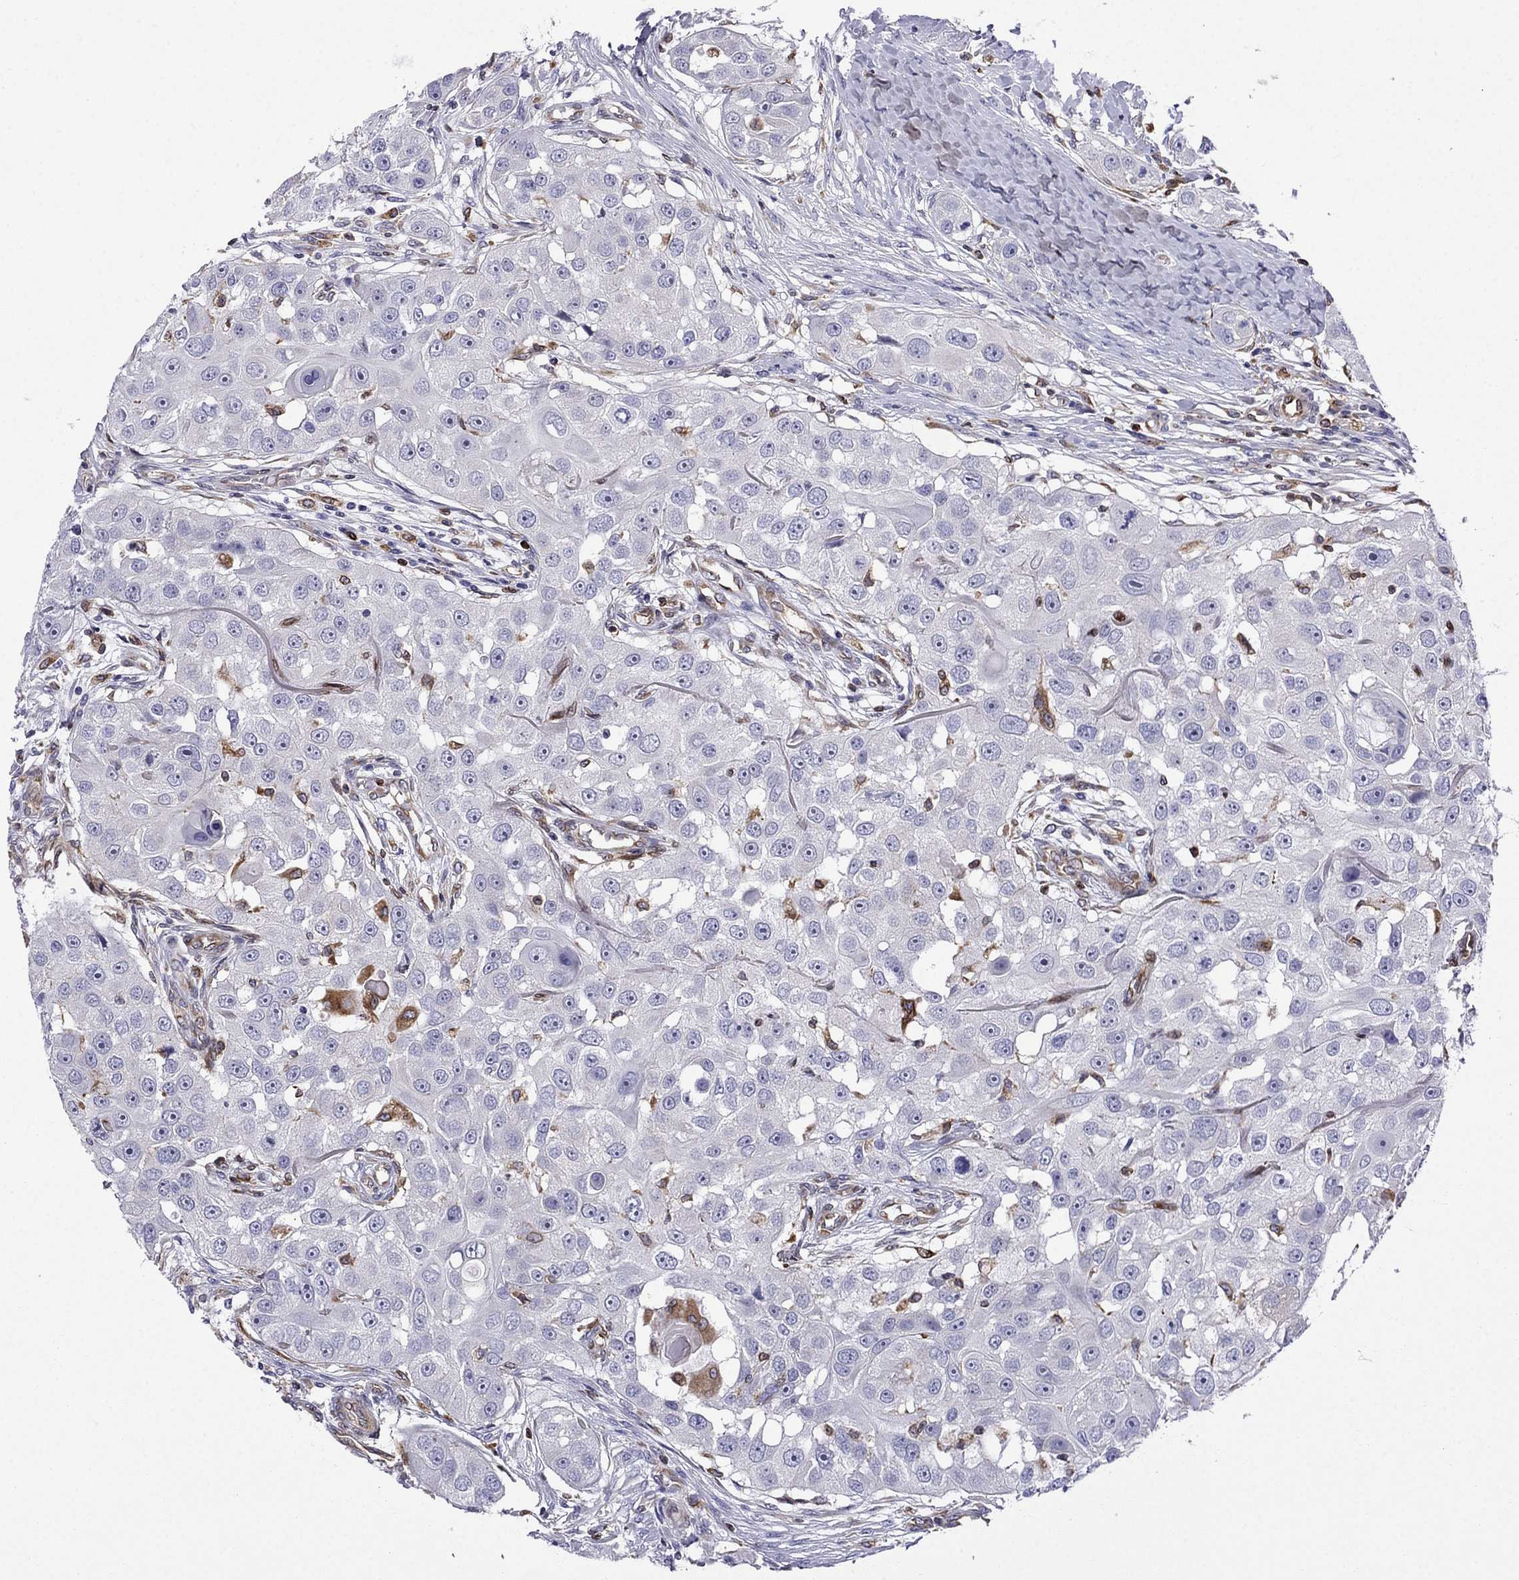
{"staining": {"intensity": "negative", "quantity": "none", "location": "none"}, "tissue": "head and neck cancer", "cell_type": "Tumor cells", "image_type": "cancer", "snomed": [{"axis": "morphology", "description": "Squamous cell carcinoma, NOS"}, {"axis": "topography", "description": "Head-Neck"}], "caption": "The histopathology image shows no significant staining in tumor cells of head and neck cancer.", "gene": "GNAL", "patient": {"sex": "male", "age": 51}}